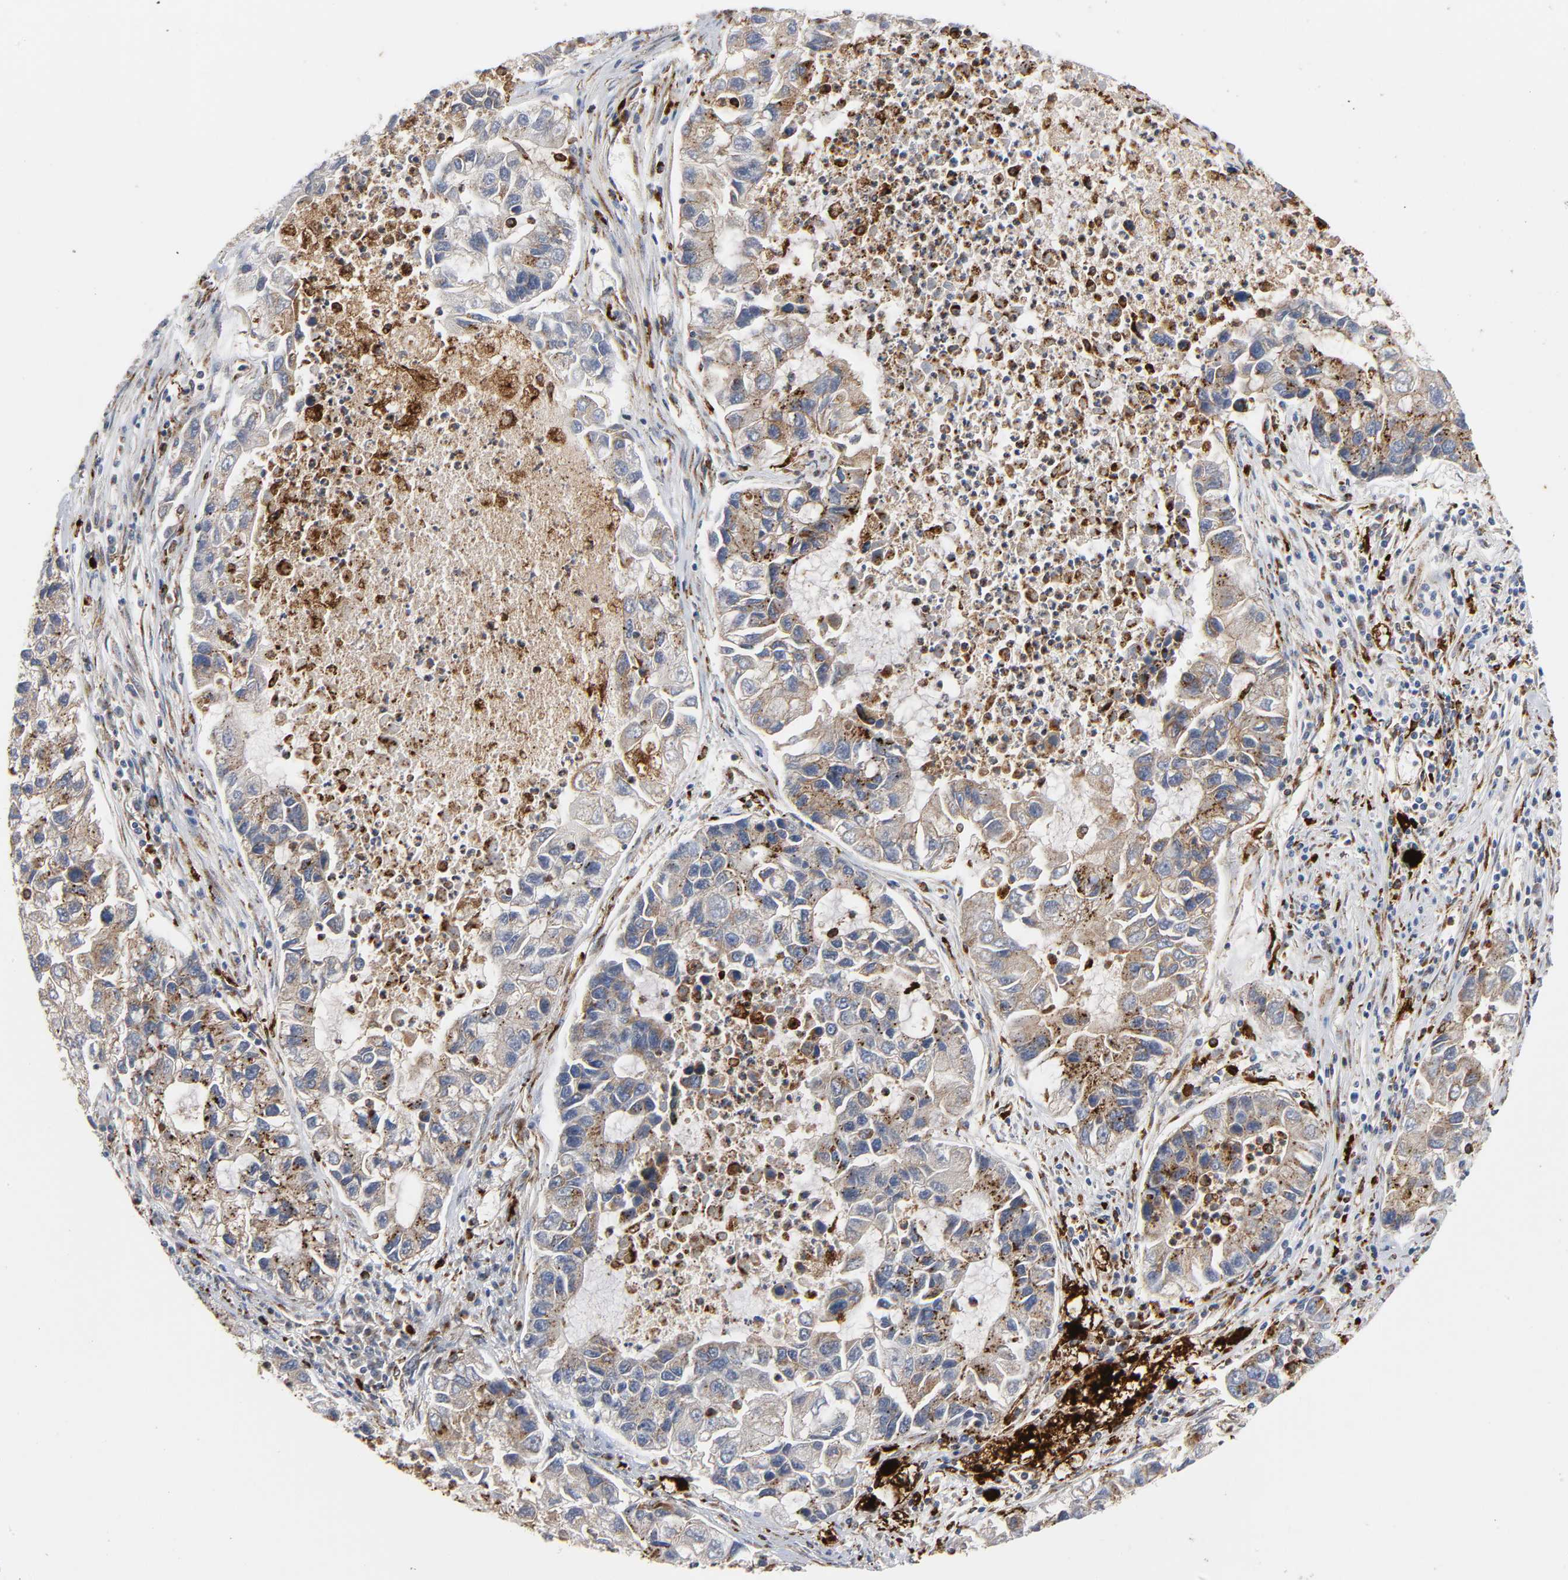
{"staining": {"intensity": "moderate", "quantity": ">75%", "location": "cytoplasmic/membranous"}, "tissue": "lung cancer", "cell_type": "Tumor cells", "image_type": "cancer", "snomed": [{"axis": "morphology", "description": "Adenocarcinoma, NOS"}, {"axis": "topography", "description": "Lung"}], "caption": "Immunohistochemistry image of neoplastic tissue: human lung cancer stained using IHC demonstrates medium levels of moderate protein expression localized specifically in the cytoplasmic/membranous of tumor cells, appearing as a cytoplasmic/membranous brown color.", "gene": "PSAP", "patient": {"sex": "female", "age": 51}}